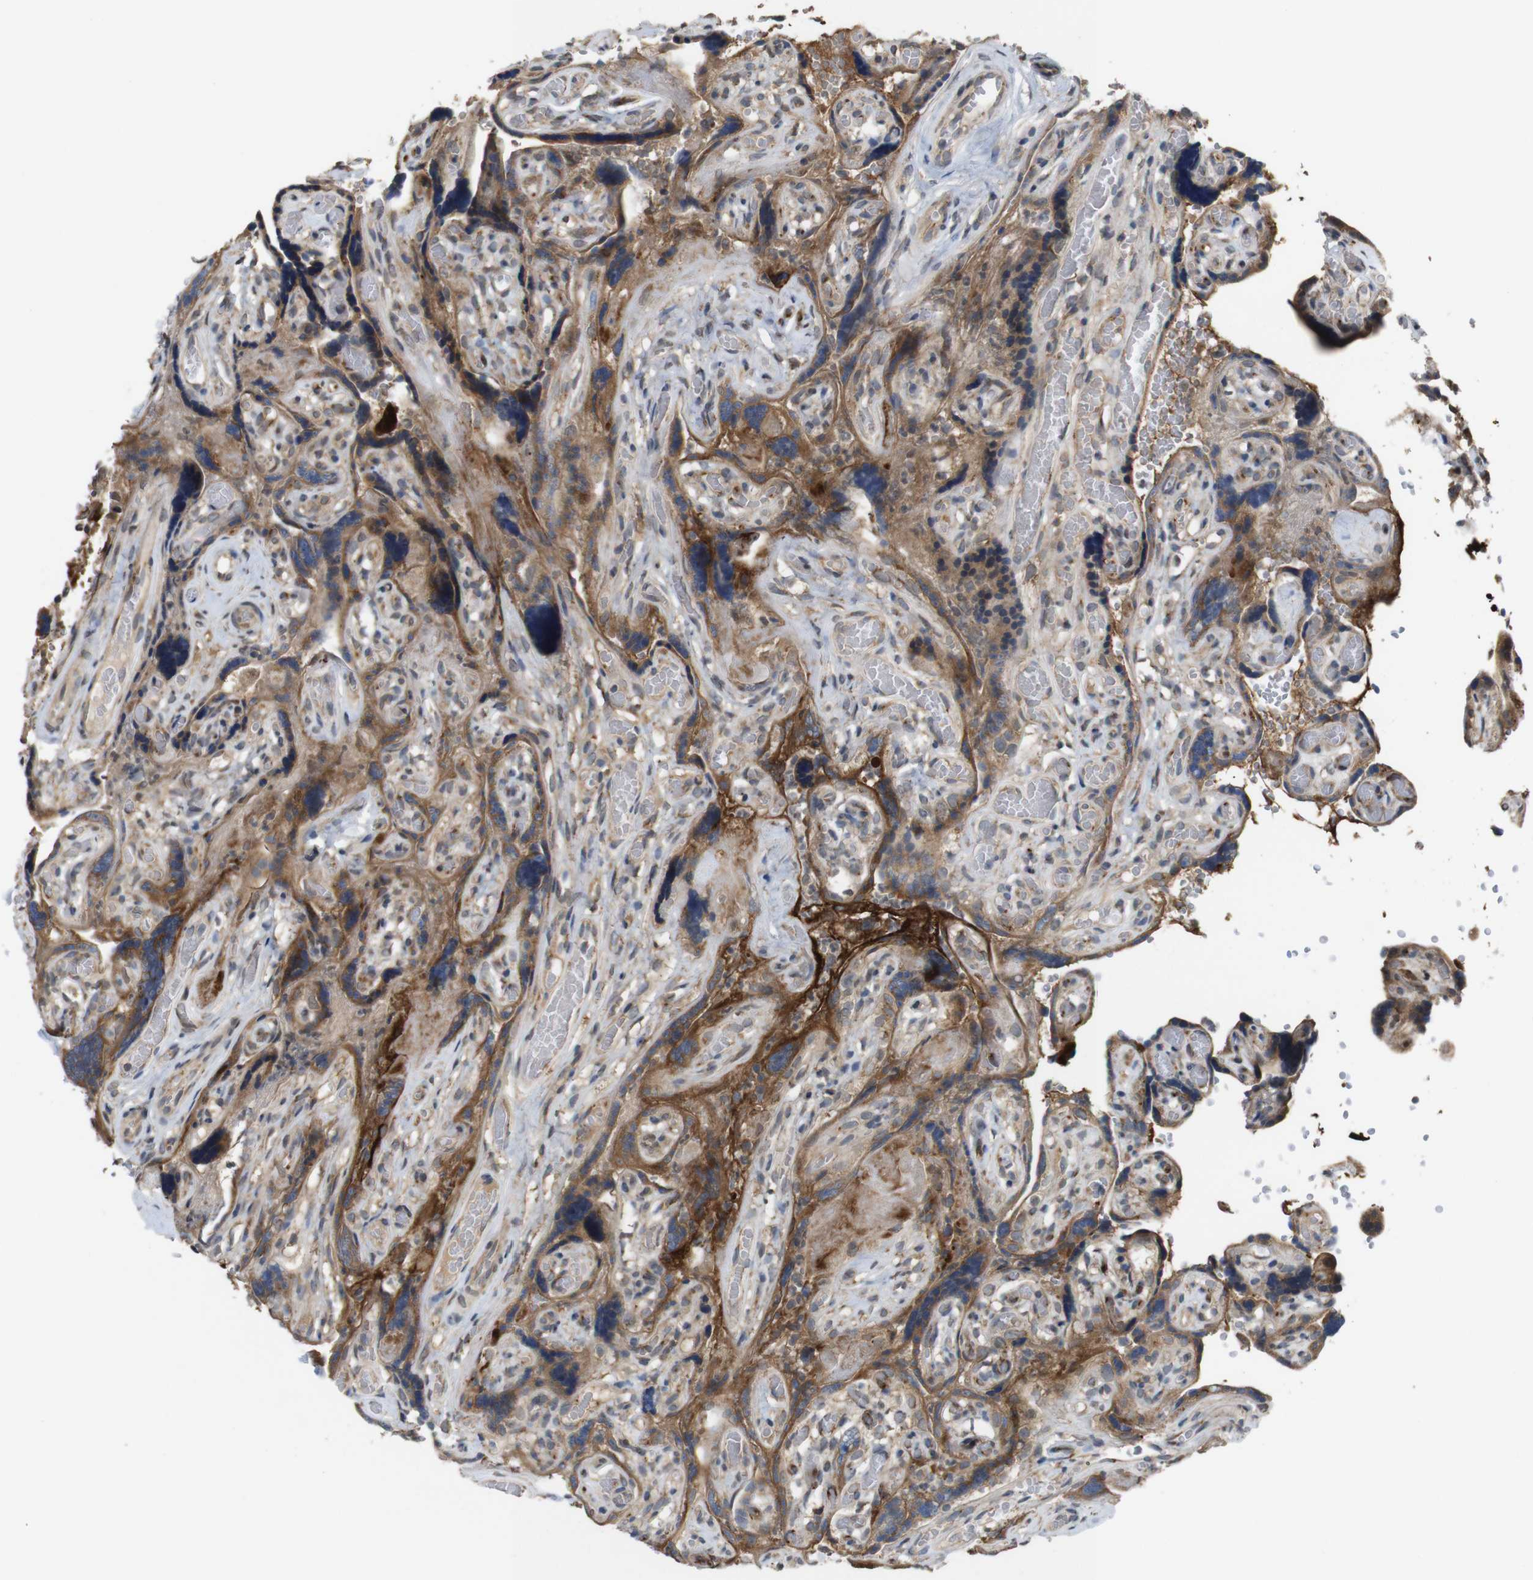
{"staining": {"intensity": "moderate", "quantity": ">75%", "location": "cytoplasmic/membranous,nuclear"}, "tissue": "placenta", "cell_type": "Decidual cells", "image_type": "normal", "snomed": [{"axis": "morphology", "description": "Normal tissue, NOS"}, {"axis": "topography", "description": "Placenta"}], "caption": "This is a histology image of immunohistochemistry (IHC) staining of unremarkable placenta, which shows moderate staining in the cytoplasmic/membranous,nuclear of decidual cells.", "gene": "EFCAB14", "patient": {"sex": "female", "age": 30}}